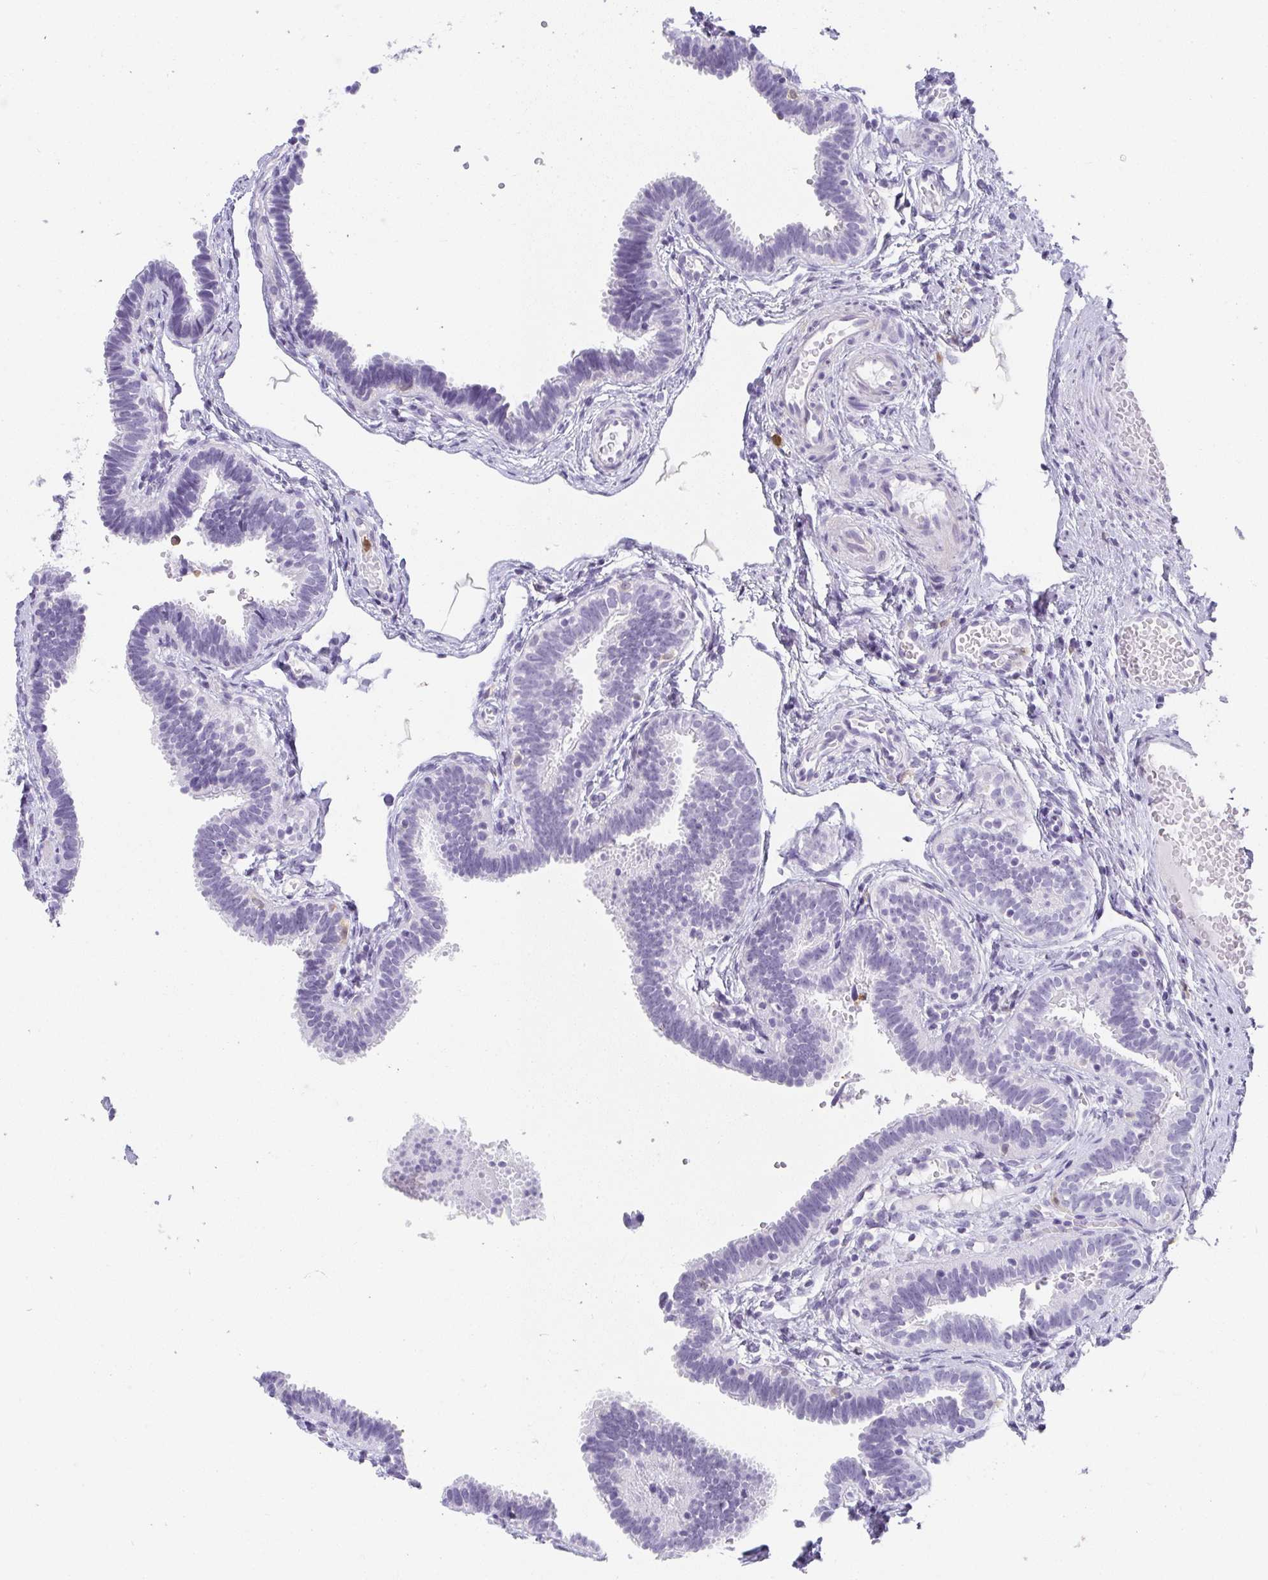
{"staining": {"intensity": "negative", "quantity": "none", "location": "none"}, "tissue": "fallopian tube", "cell_type": "Glandular cells", "image_type": "normal", "snomed": [{"axis": "morphology", "description": "Normal tissue, NOS"}, {"axis": "topography", "description": "Fallopian tube"}], "caption": "IHC micrograph of benign fallopian tube stained for a protein (brown), which exhibits no expression in glandular cells.", "gene": "HK3", "patient": {"sex": "female", "age": 37}}